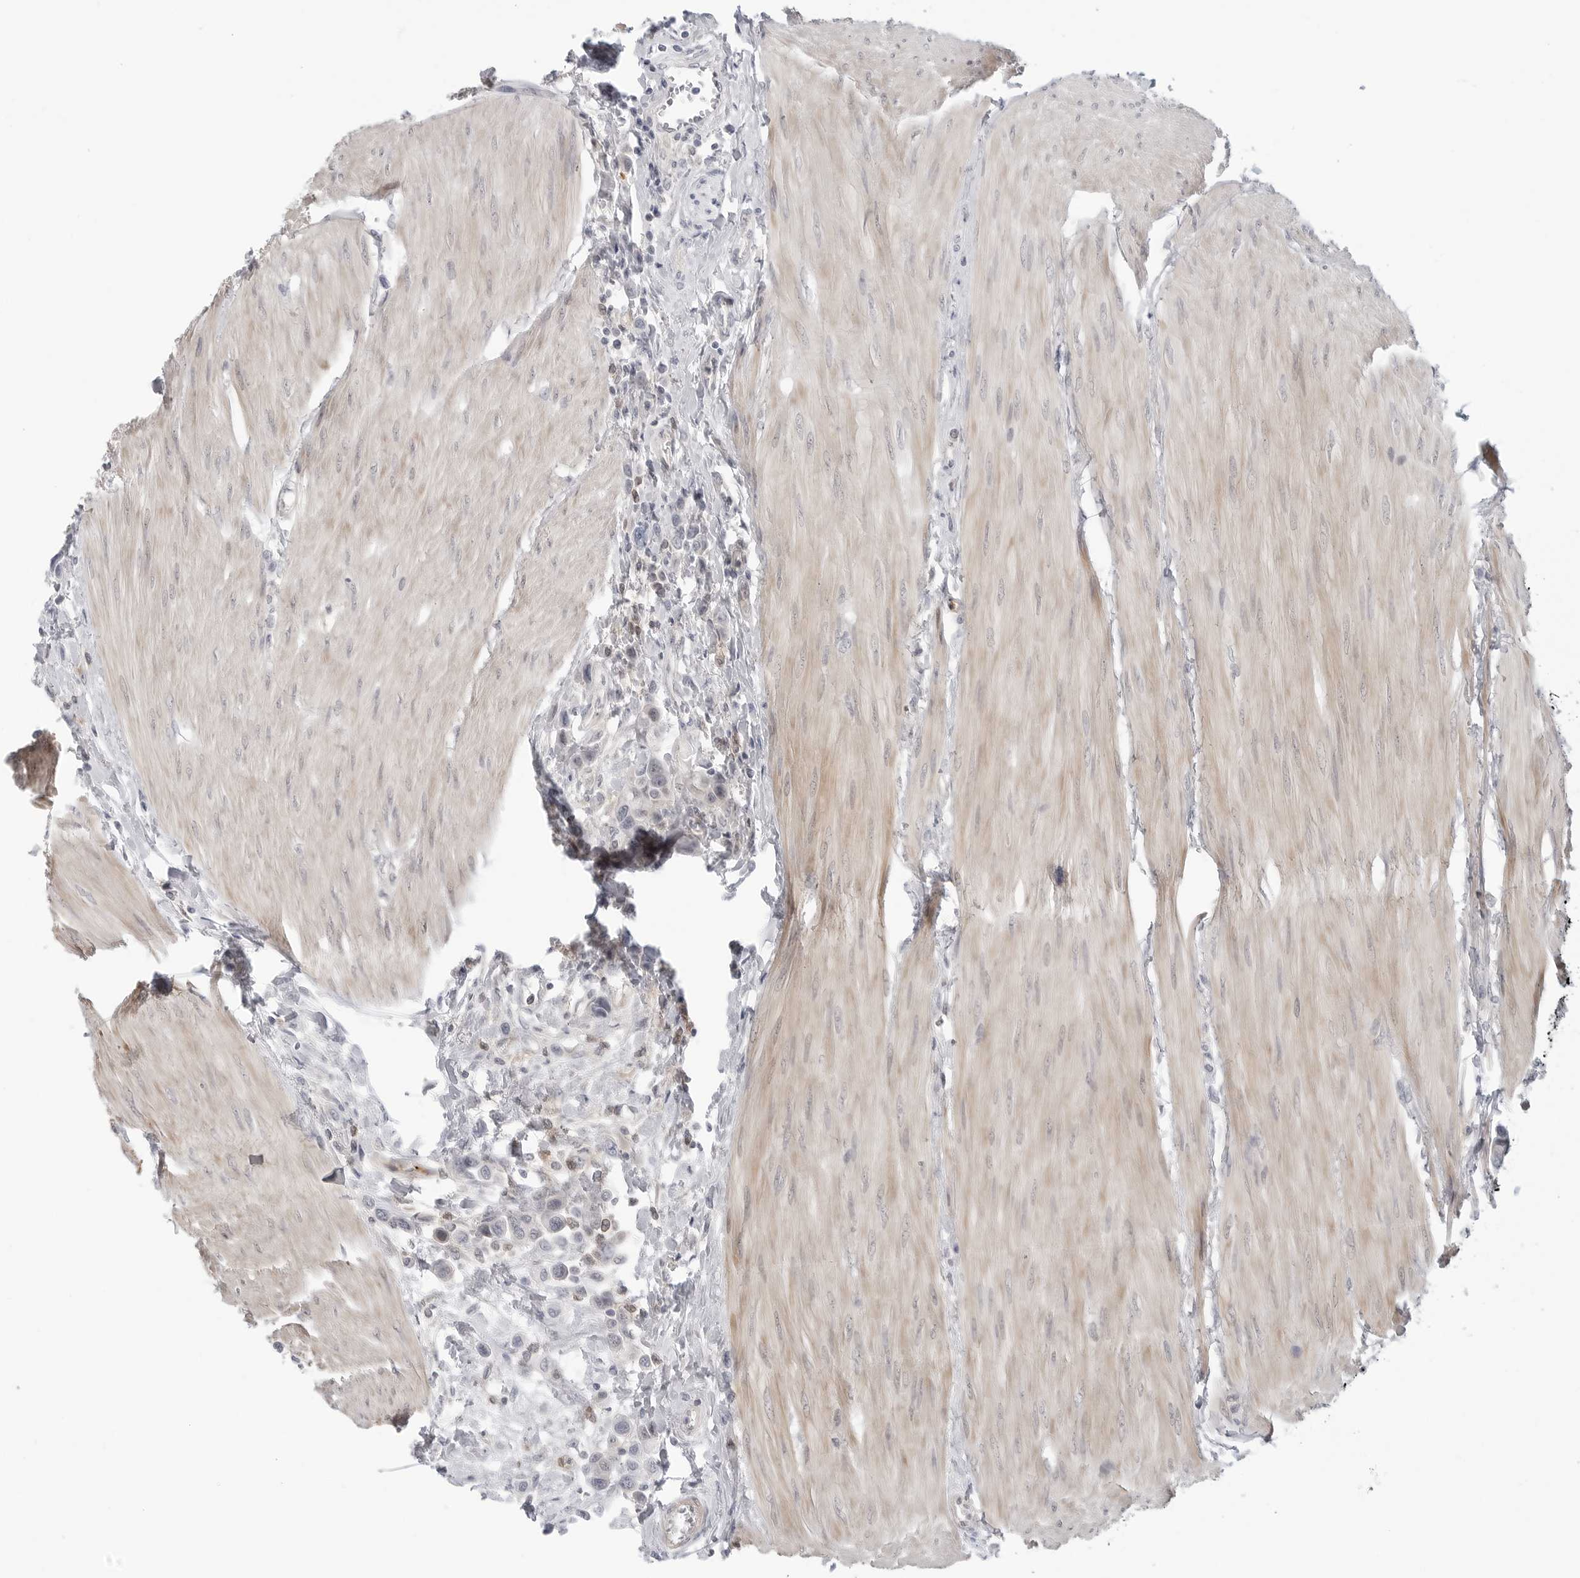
{"staining": {"intensity": "negative", "quantity": "none", "location": "none"}, "tissue": "urothelial cancer", "cell_type": "Tumor cells", "image_type": "cancer", "snomed": [{"axis": "morphology", "description": "Urothelial carcinoma, High grade"}, {"axis": "topography", "description": "Urinary bladder"}], "caption": "A histopathology image of human urothelial cancer is negative for staining in tumor cells. (Immunohistochemistry, brightfield microscopy, high magnification).", "gene": "STXBP3", "patient": {"sex": "male", "age": 50}}